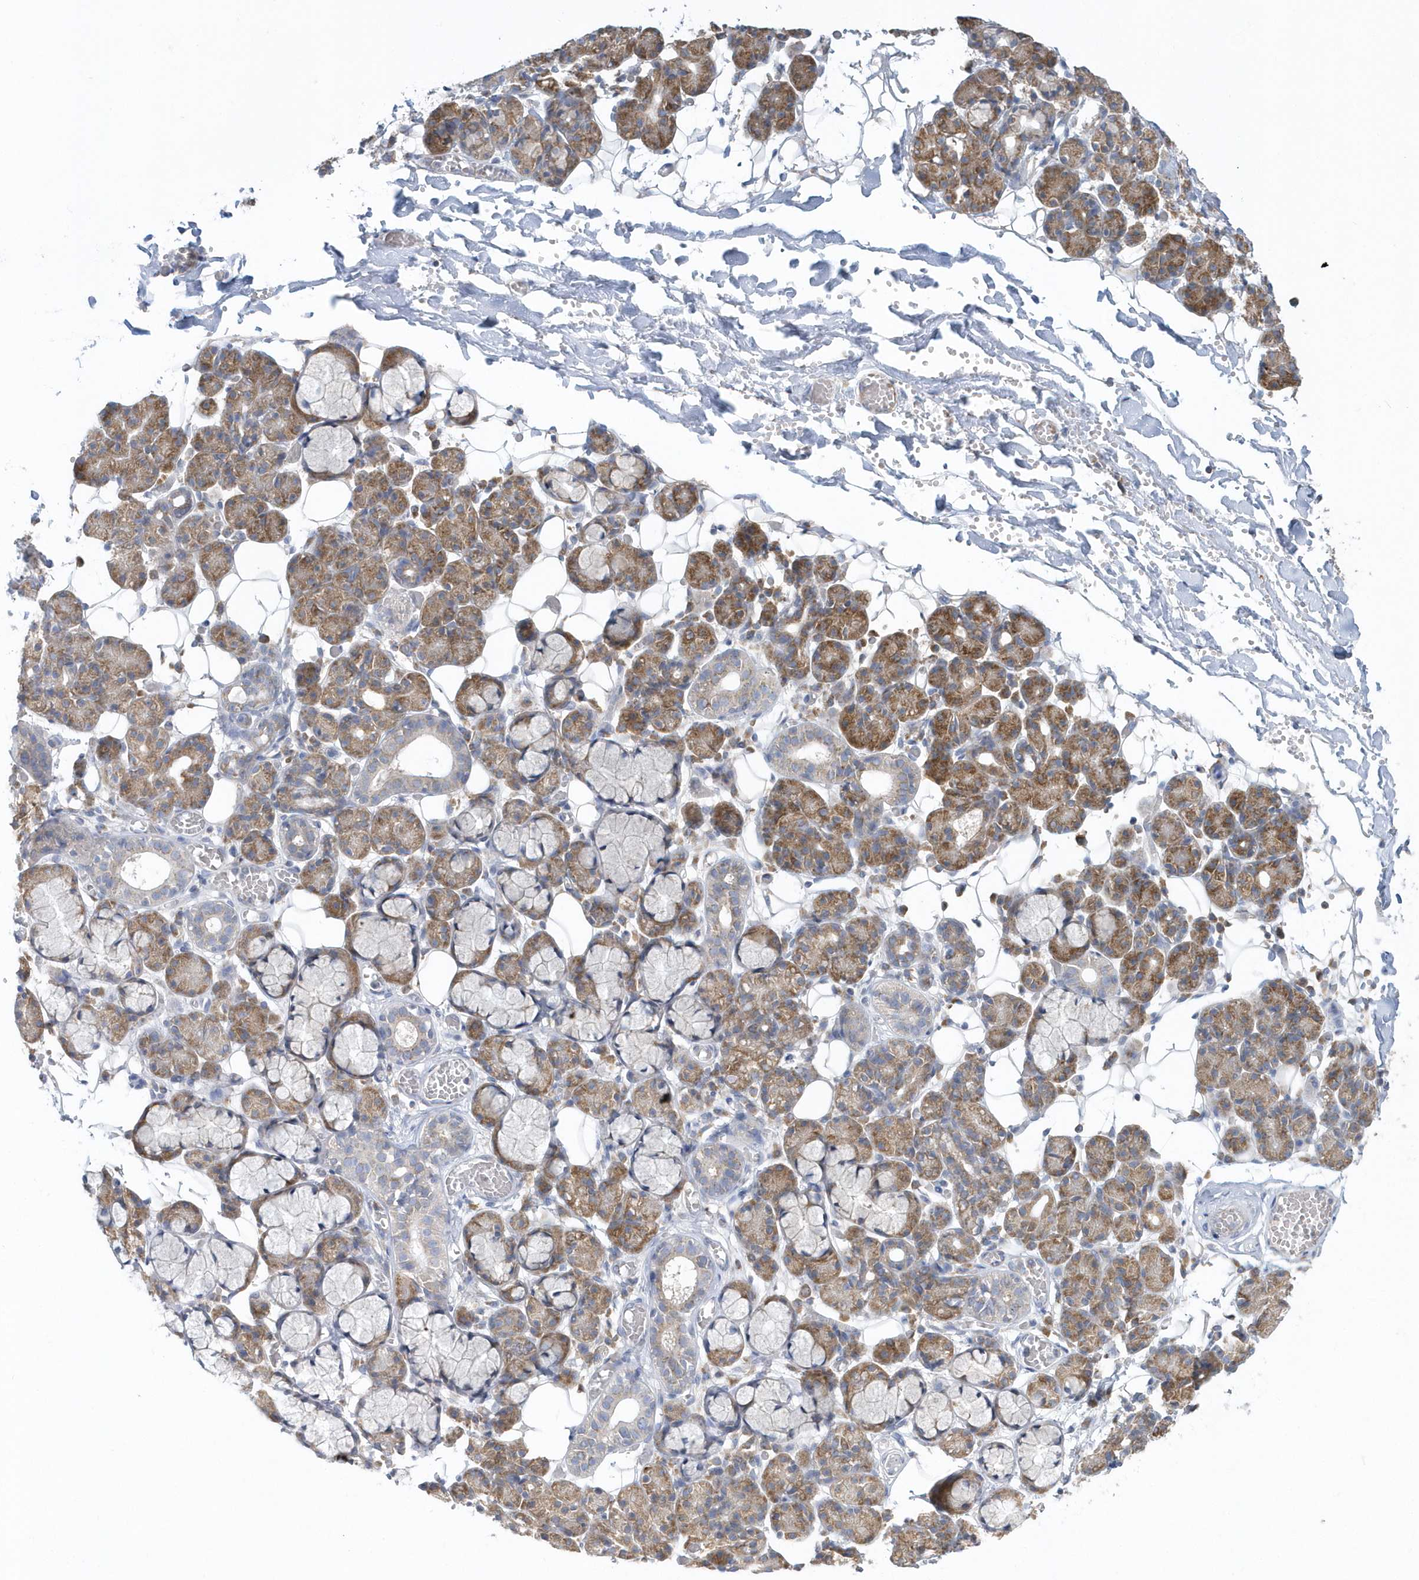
{"staining": {"intensity": "moderate", "quantity": "25%-75%", "location": "cytoplasmic/membranous"}, "tissue": "salivary gland", "cell_type": "Glandular cells", "image_type": "normal", "snomed": [{"axis": "morphology", "description": "Normal tissue, NOS"}, {"axis": "topography", "description": "Salivary gland"}], "caption": "Immunohistochemical staining of benign salivary gland reveals moderate cytoplasmic/membranous protein positivity in approximately 25%-75% of glandular cells.", "gene": "EIF3C", "patient": {"sex": "male", "age": 63}}